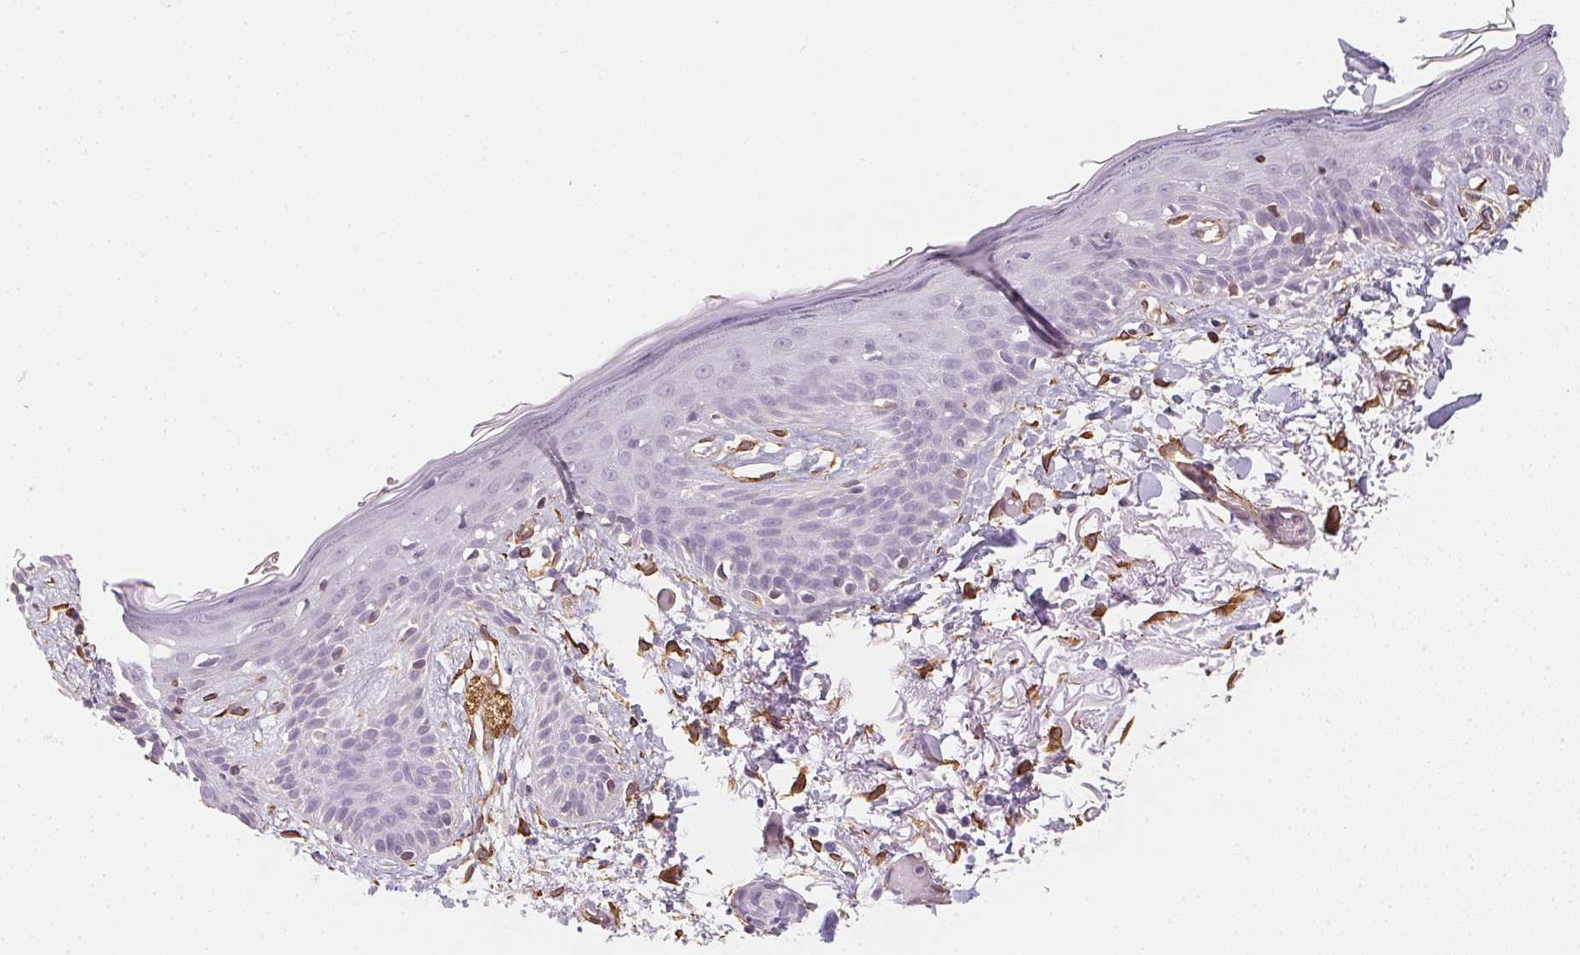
{"staining": {"intensity": "negative", "quantity": "none", "location": "none"}, "tissue": "skin", "cell_type": "Fibroblasts", "image_type": "normal", "snomed": [{"axis": "morphology", "description": "Normal tissue, NOS"}, {"axis": "topography", "description": "Skin"}], "caption": "A high-resolution image shows IHC staining of benign skin, which reveals no significant positivity in fibroblasts. (DAB immunohistochemistry (IHC) visualized using brightfield microscopy, high magnification).", "gene": "RSBN1", "patient": {"sex": "male", "age": 79}}